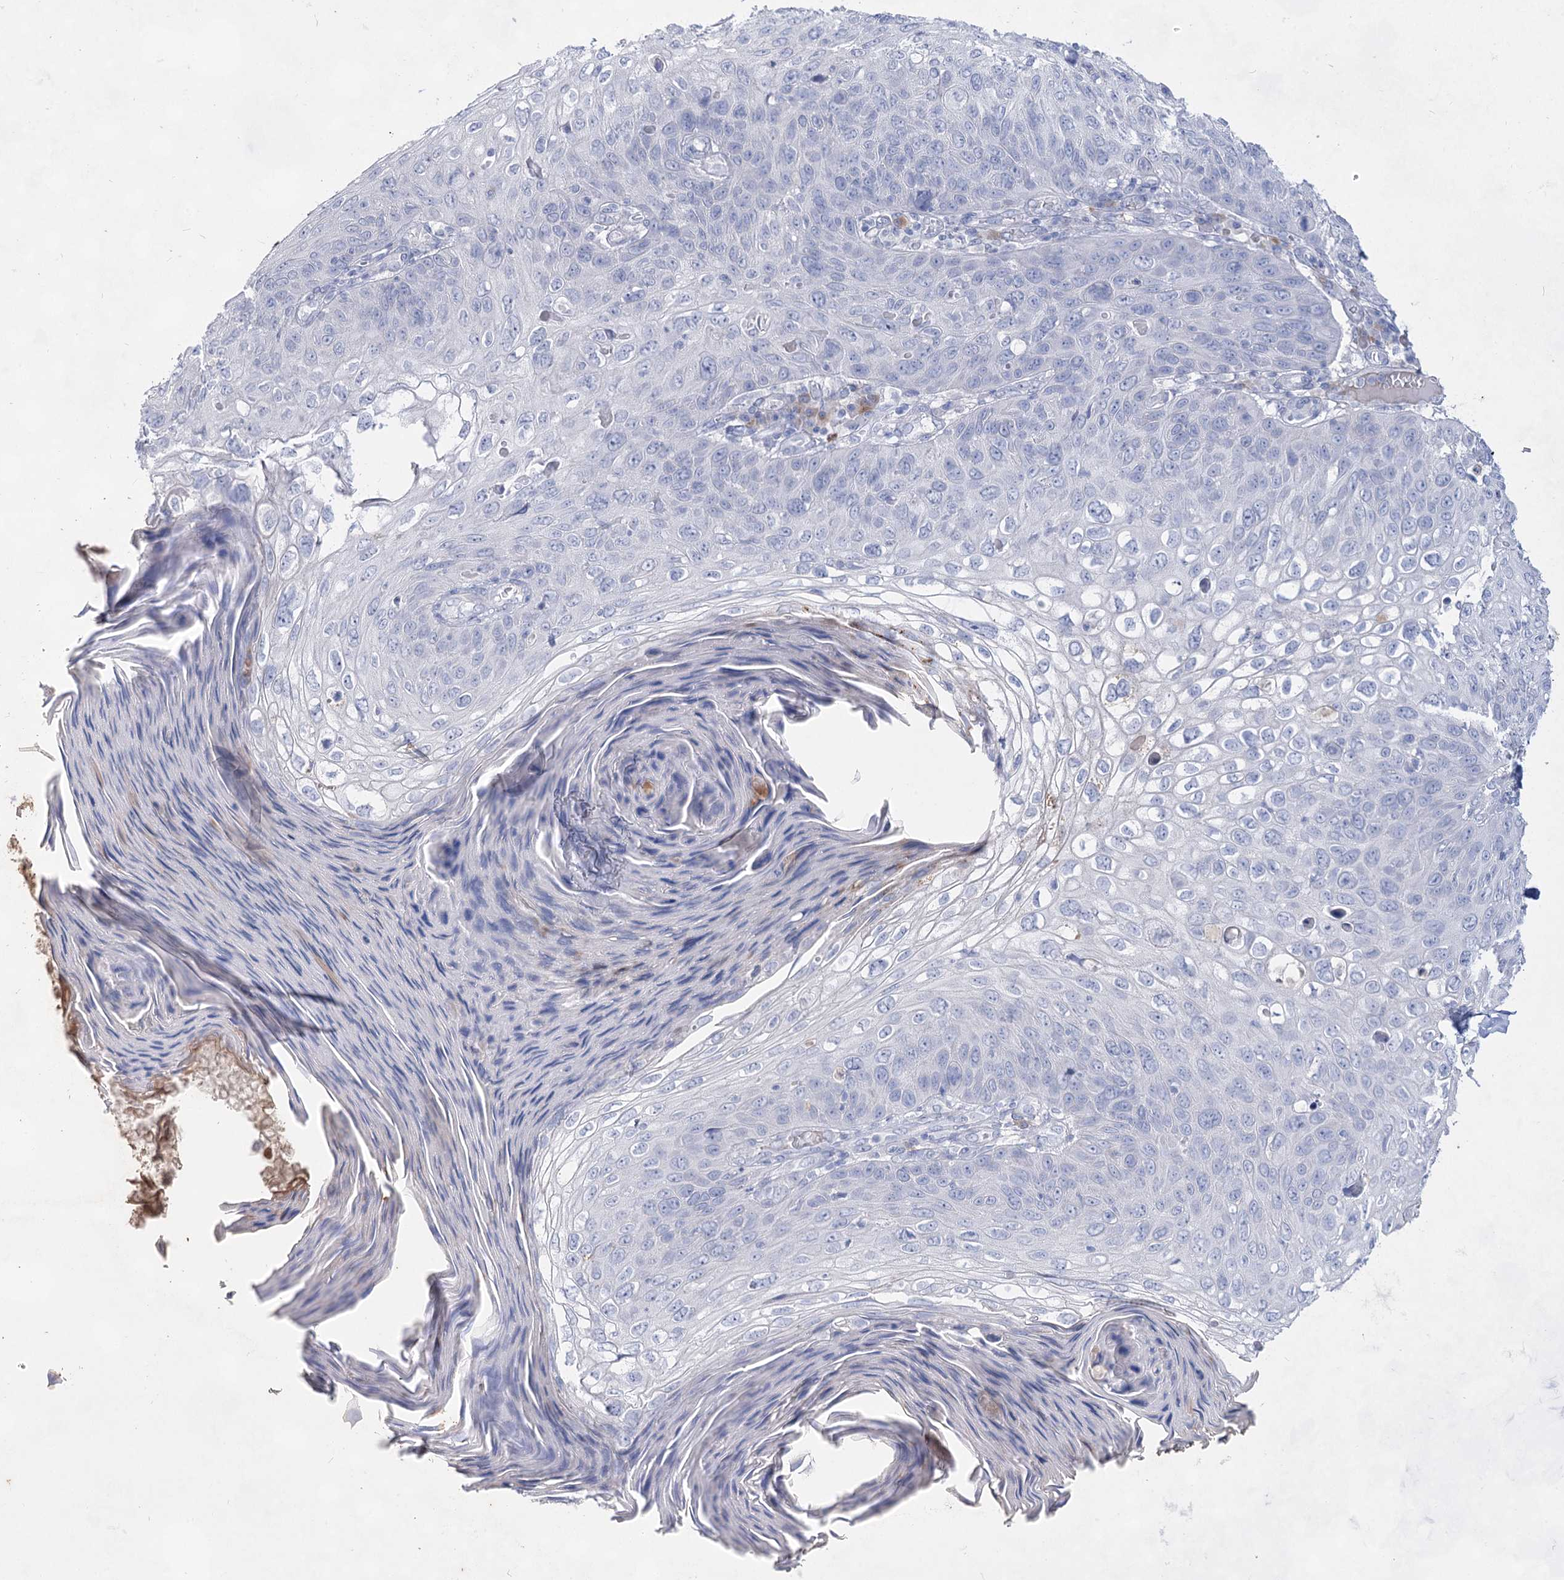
{"staining": {"intensity": "negative", "quantity": "none", "location": "none"}, "tissue": "skin cancer", "cell_type": "Tumor cells", "image_type": "cancer", "snomed": [{"axis": "morphology", "description": "Squamous cell carcinoma, NOS"}, {"axis": "topography", "description": "Skin"}], "caption": "Tumor cells are negative for brown protein staining in skin cancer.", "gene": "ACRV1", "patient": {"sex": "female", "age": 90}}